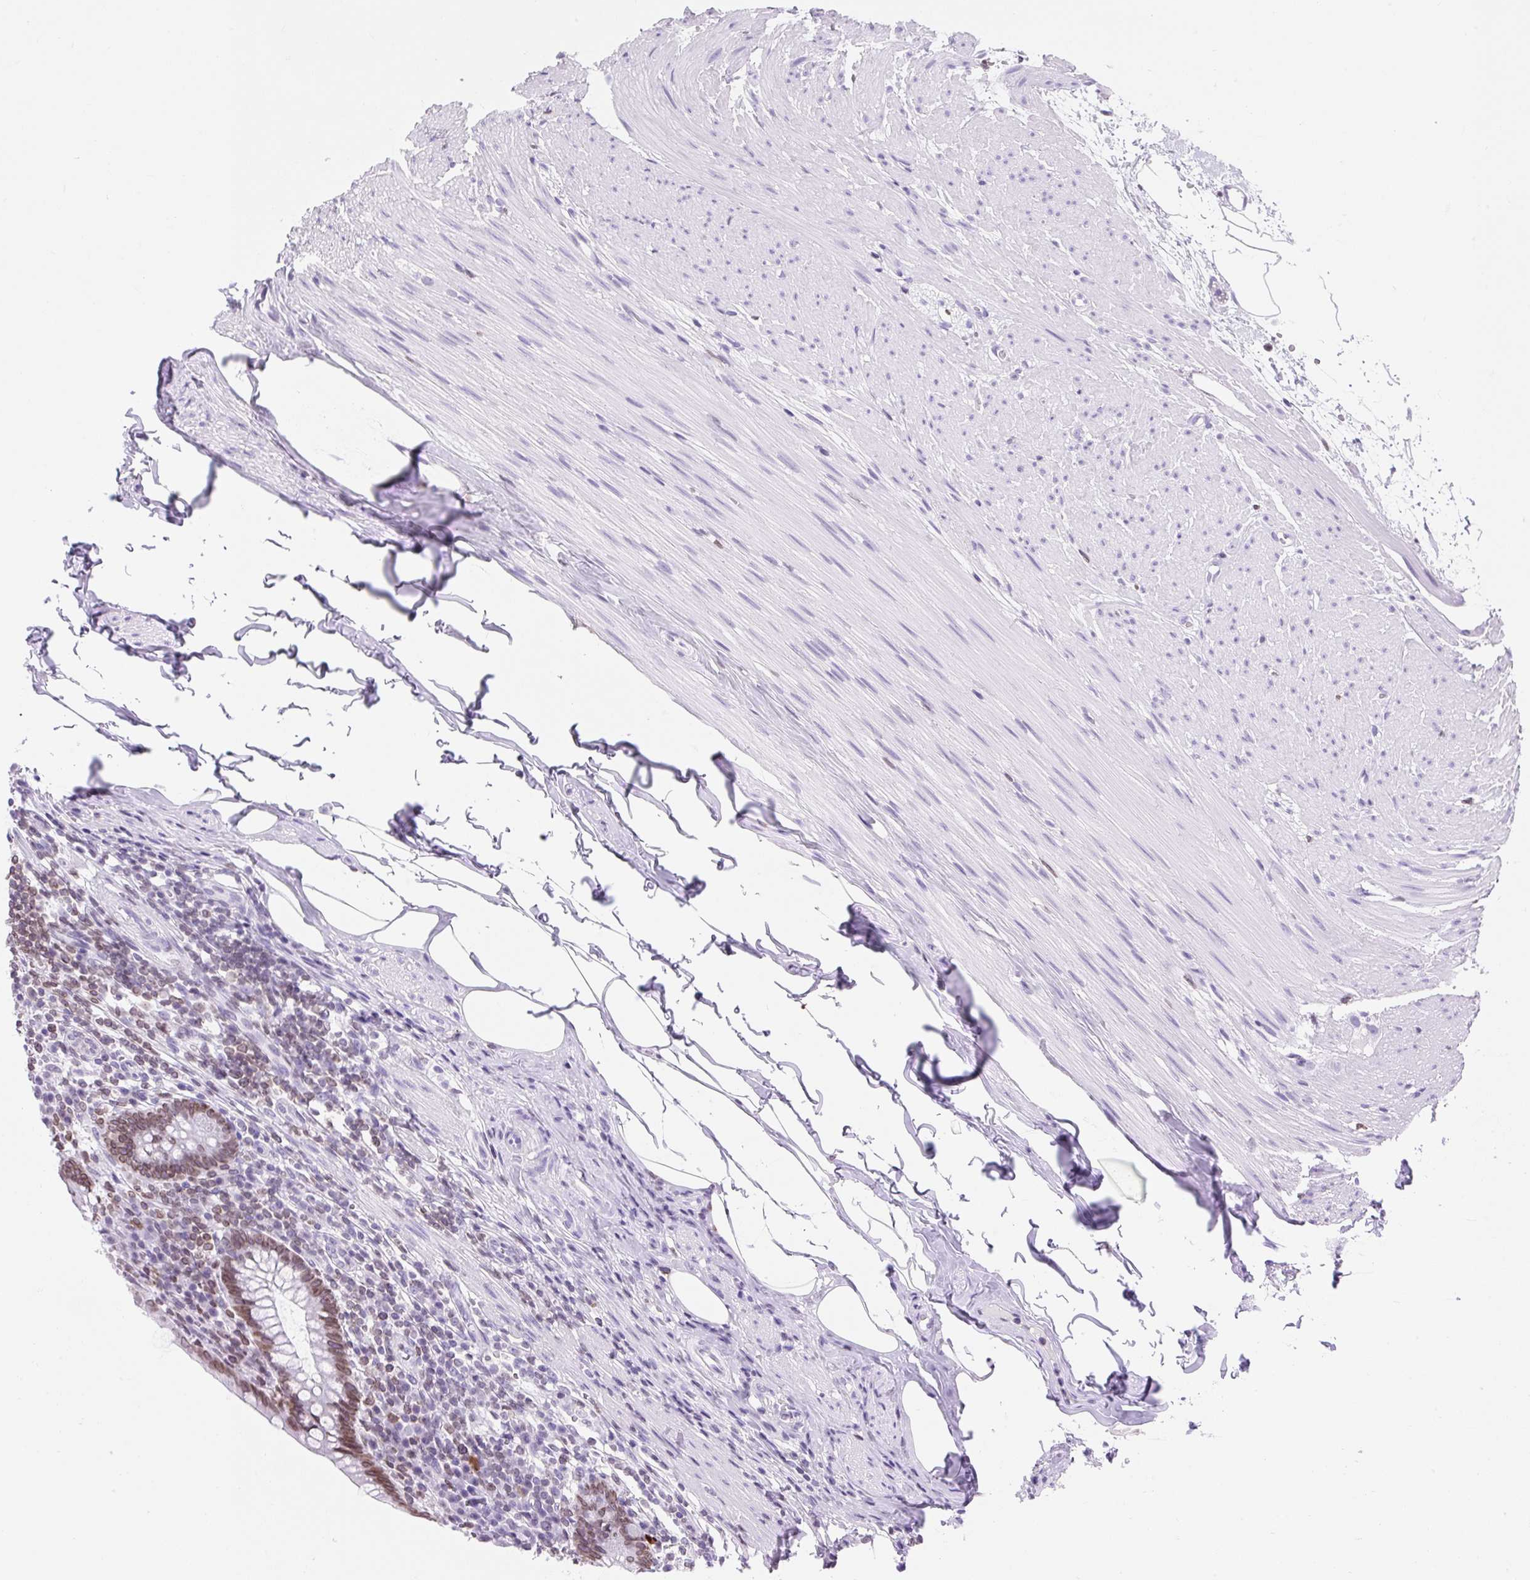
{"staining": {"intensity": "moderate", "quantity": "25%-75%", "location": "cytoplasmic/membranous,nuclear"}, "tissue": "appendix", "cell_type": "Glandular cells", "image_type": "normal", "snomed": [{"axis": "morphology", "description": "Normal tissue, NOS"}, {"axis": "topography", "description": "Appendix"}], "caption": "This micrograph displays normal appendix stained with immunohistochemistry to label a protein in brown. The cytoplasmic/membranous,nuclear of glandular cells show moderate positivity for the protein. Nuclei are counter-stained blue.", "gene": "VPREB1", "patient": {"sex": "female", "age": 56}}